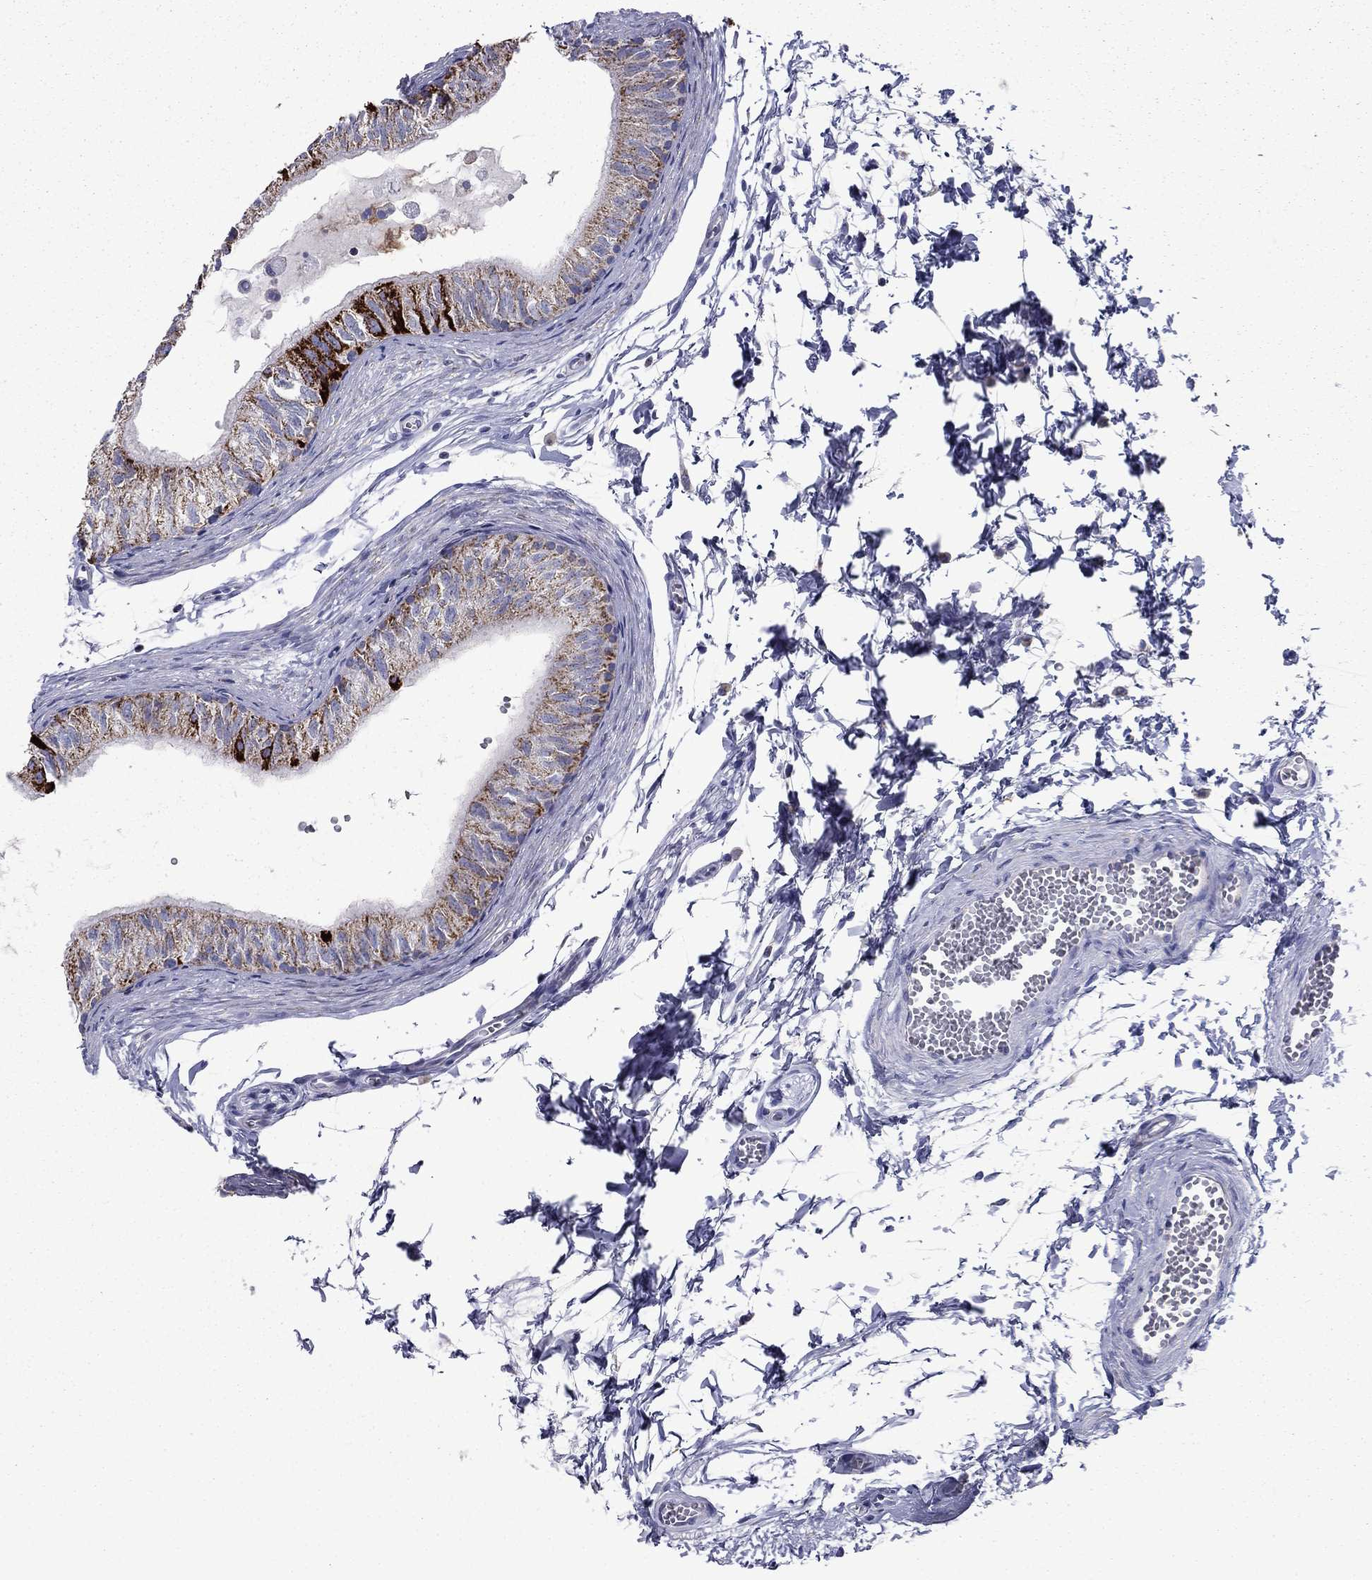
{"staining": {"intensity": "strong", "quantity": "<25%", "location": "cytoplasmic/membranous"}, "tissue": "epididymis", "cell_type": "Glandular cells", "image_type": "normal", "snomed": [{"axis": "morphology", "description": "Normal tissue, NOS"}, {"axis": "topography", "description": "Epididymis"}], "caption": "Glandular cells show medium levels of strong cytoplasmic/membranous staining in about <25% of cells in normal epididymis. The staining was performed using DAB (3,3'-diaminobenzidine), with brown indicating positive protein expression. Nuclei are stained blue with hematoxylin.", "gene": "NDUFA4L2", "patient": {"sex": "male", "age": 22}}